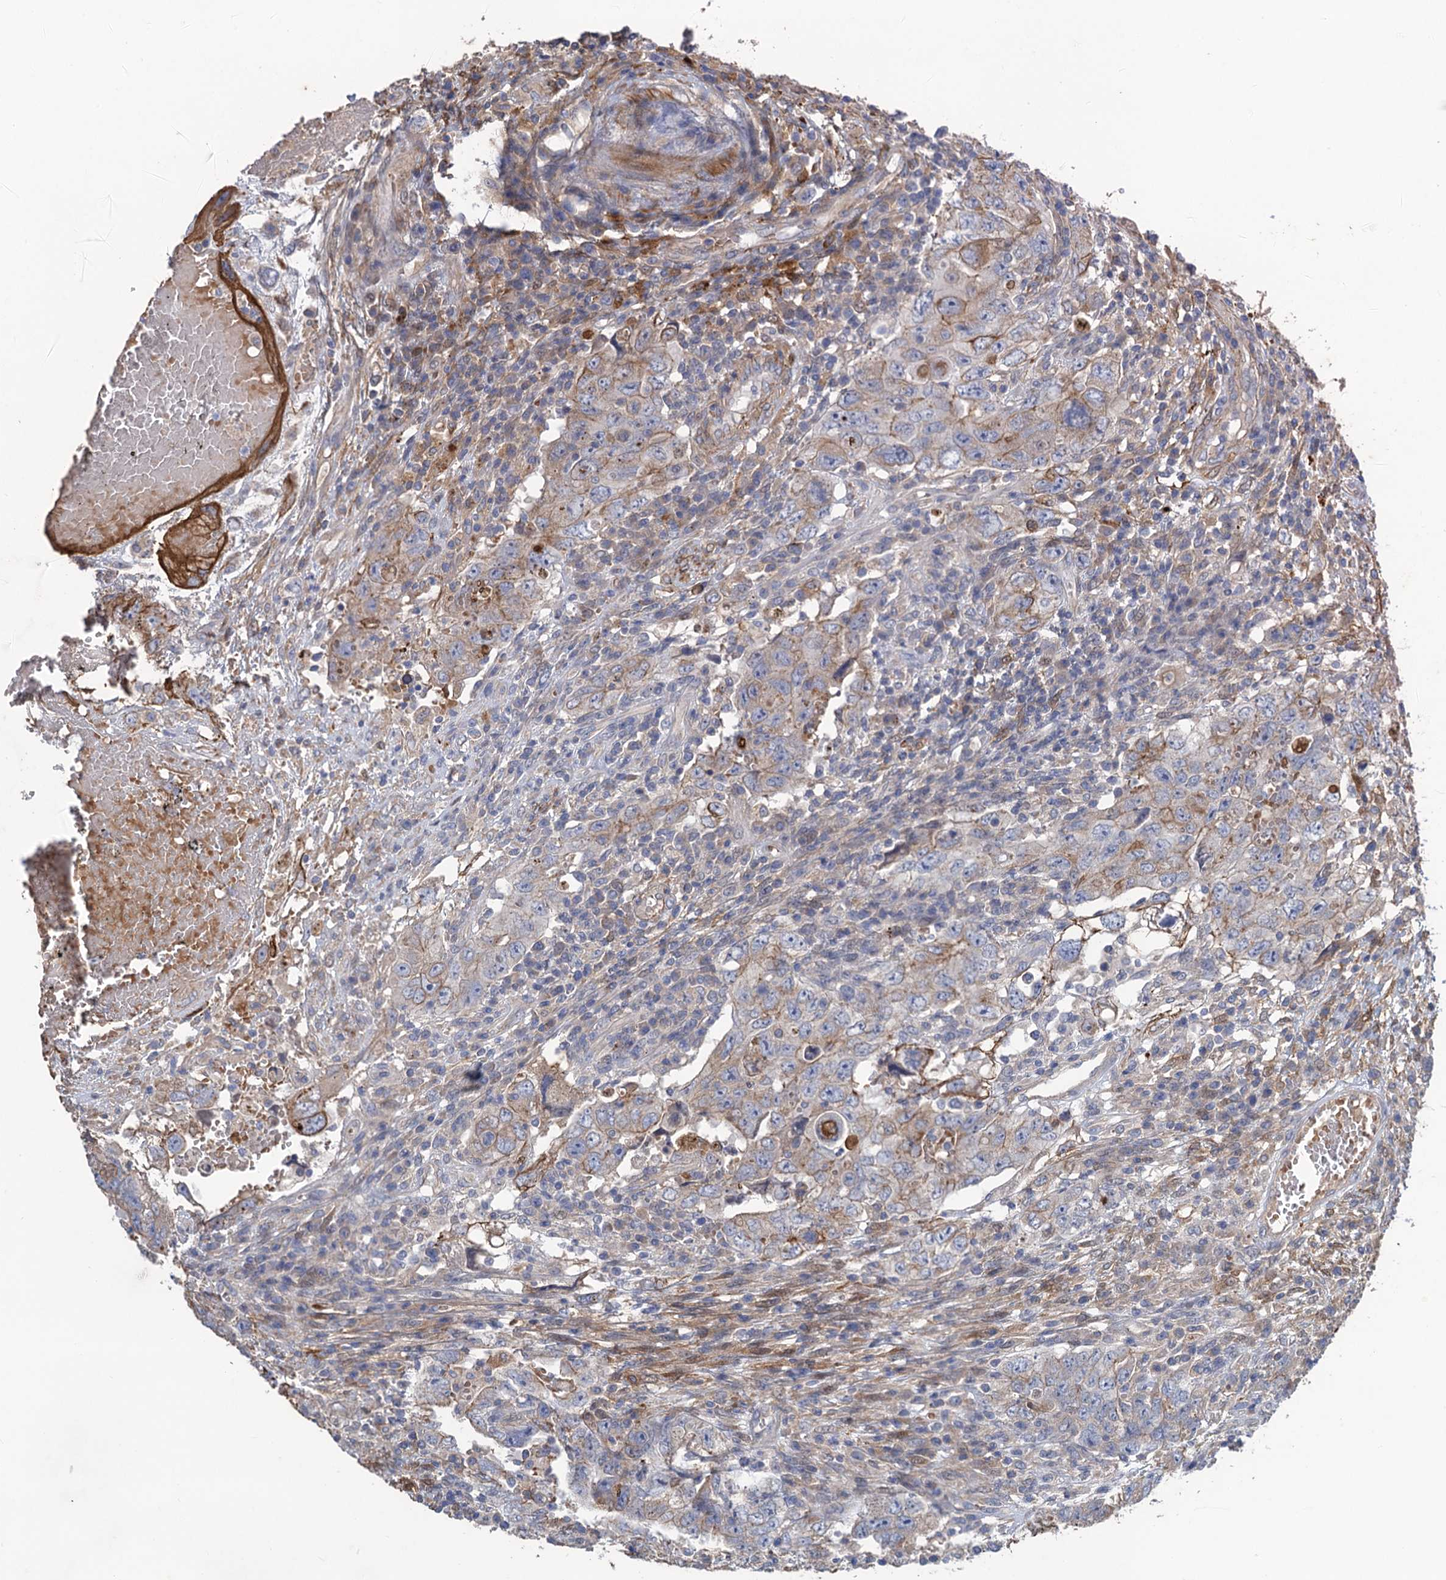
{"staining": {"intensity": "weak", "quantity": "<25%", "location": "cytoplasmic/membranous"}, "tissue": "testis cancer", "cell_type": "Tumor cells", "image_type": "cancer", "snomed": [{"axis": "morphology", "description": "Carcinoma, Embryonal, NOS"}, {"axis": "topography", "description": "Testis"}], "caption": "IHC micrograph of human testis cancer stained for a protein (brown), which shows no positivity in tumor cells.", "gene": "SMCO3", "patient": {"sex": "male", "age": 26}}